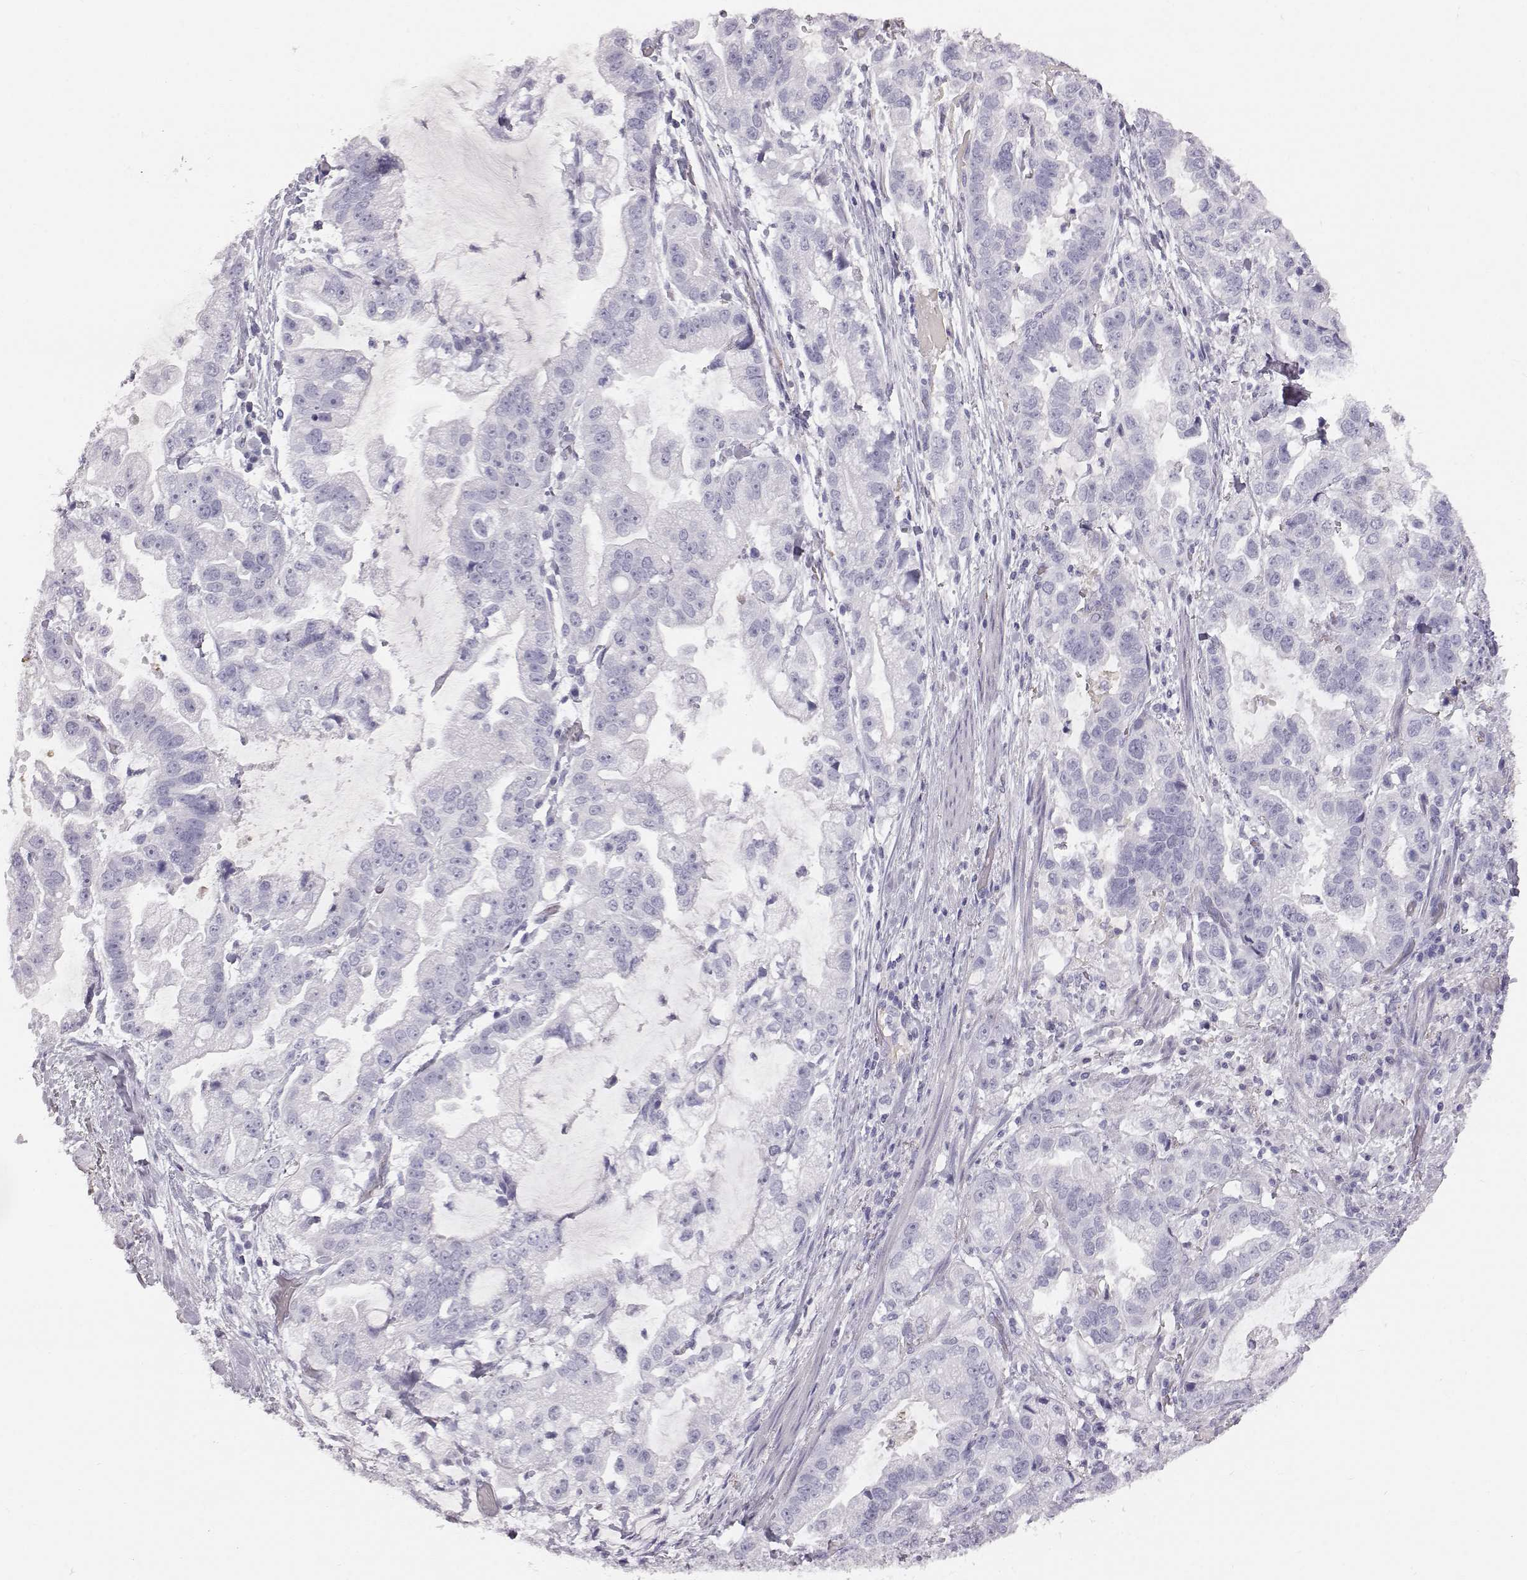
{"staining": {"intensity": "negative", "quantity": "none", "location": "none"}, "tissue": "stomach cancer", "cell_type": "Tumor cells", "image_type": "cancer", "snomed": [{"axis": "morphology", "description": "Adenocarcinoma, NOS"}, {"axis": "topography", "description": "Stomach"}], "caption": "High power microscopy image of an immunohistochemistry (IHC) histopathology image of stomach cancer (adenocarcinoma), revealing no significant expression in tumor cells.", "gene": "KRTAP16-1", "patient": {"sex": "male", "age": 59}}